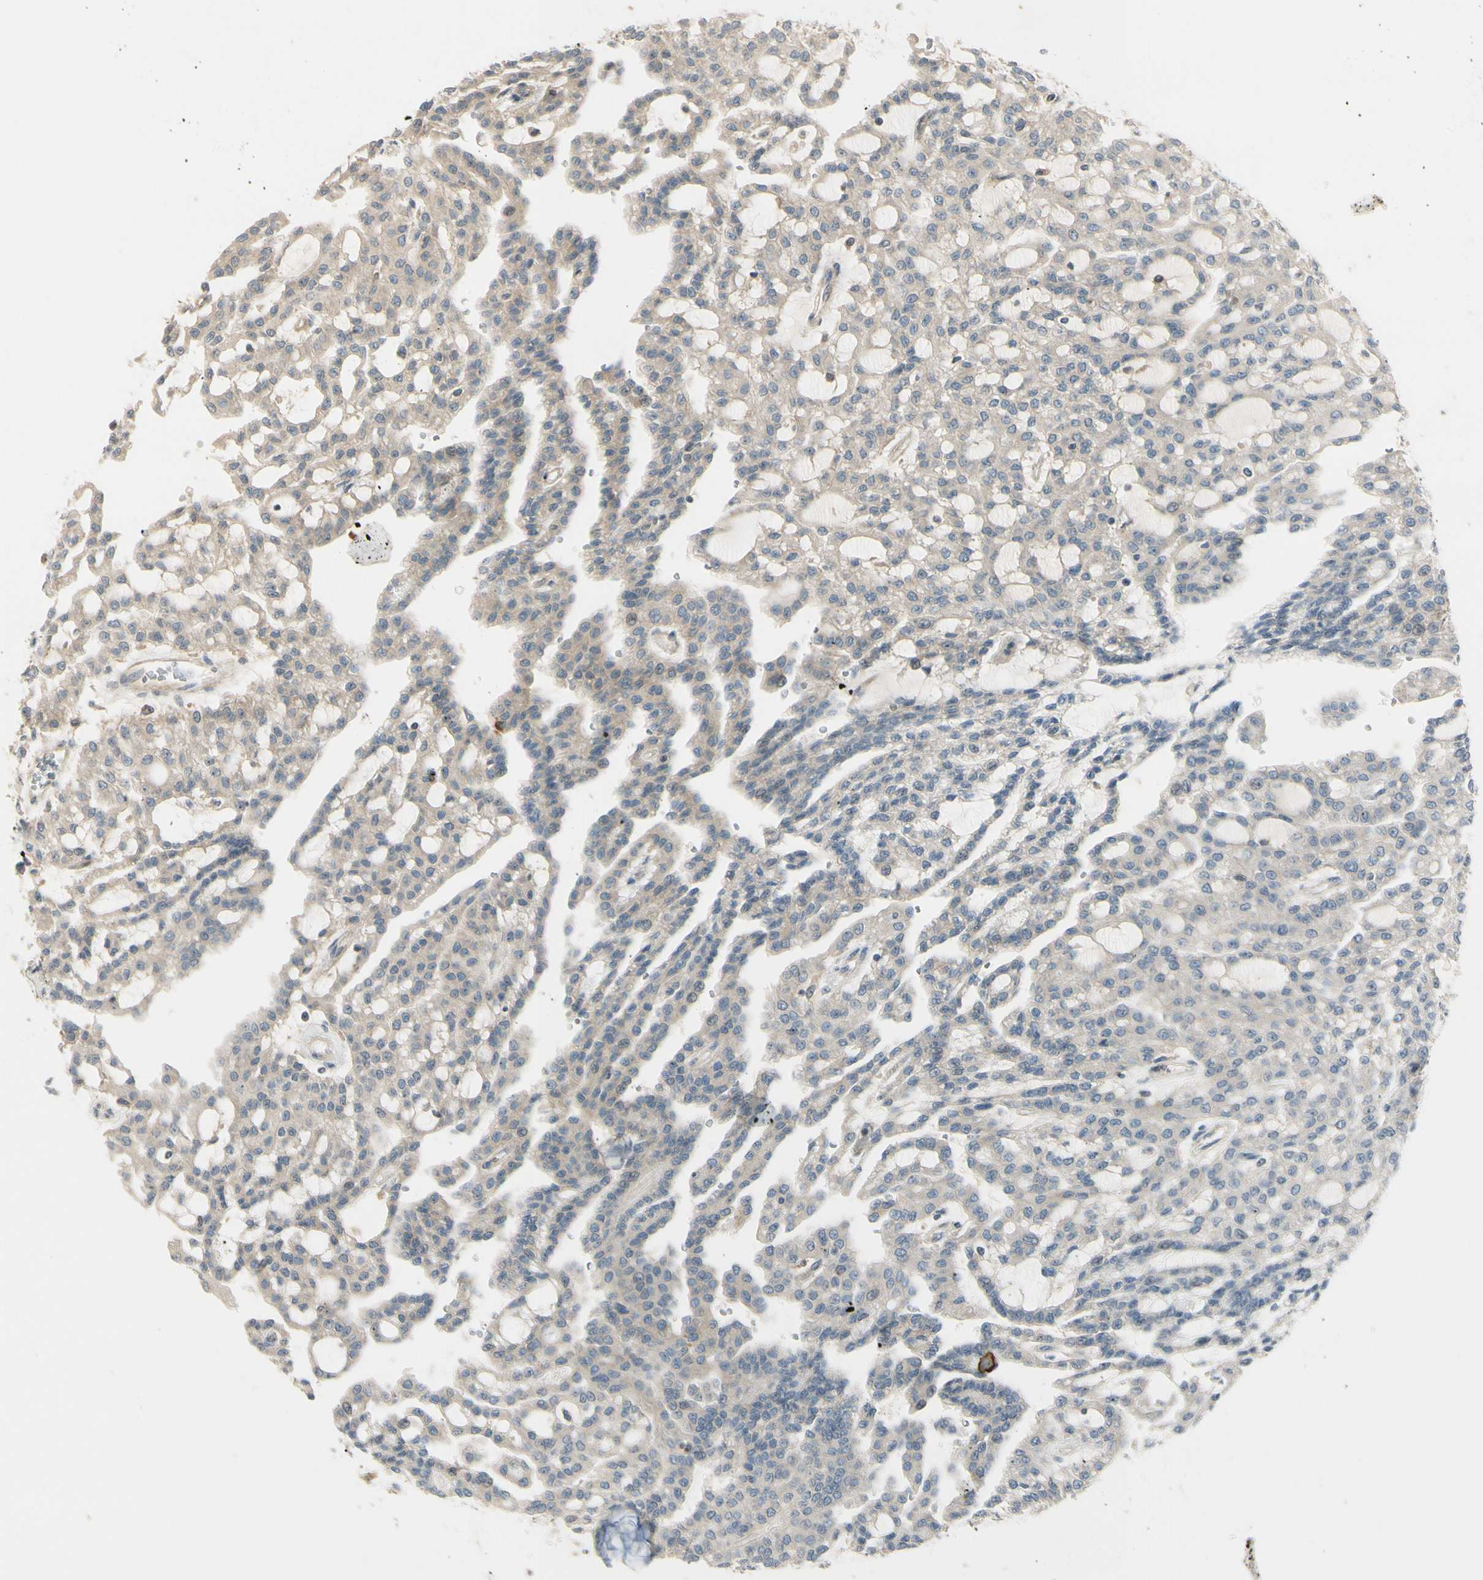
{"staining": {"intensity": "weak", "quantity": ">75%", "location": "cytoplasmic/membranous"}, "tissue": "renal cancer", "cell_type": "Tumor cells", "image_type": "cancer", "snomed": [{"axis": "morphology", "description": "Adenocarcinoma, NOS"}, {"axis": "topography", "description": "Kidney"}], "caption": "Immunohistochemistry (IHC) (DAB) staining of human renal adenocarcinoma displays weak cytoplasmic/membranous protein positivity in approximately >75% of tumor cells.", "gene": "NFYA", "patient": {"sex": "male", "age": 63}}